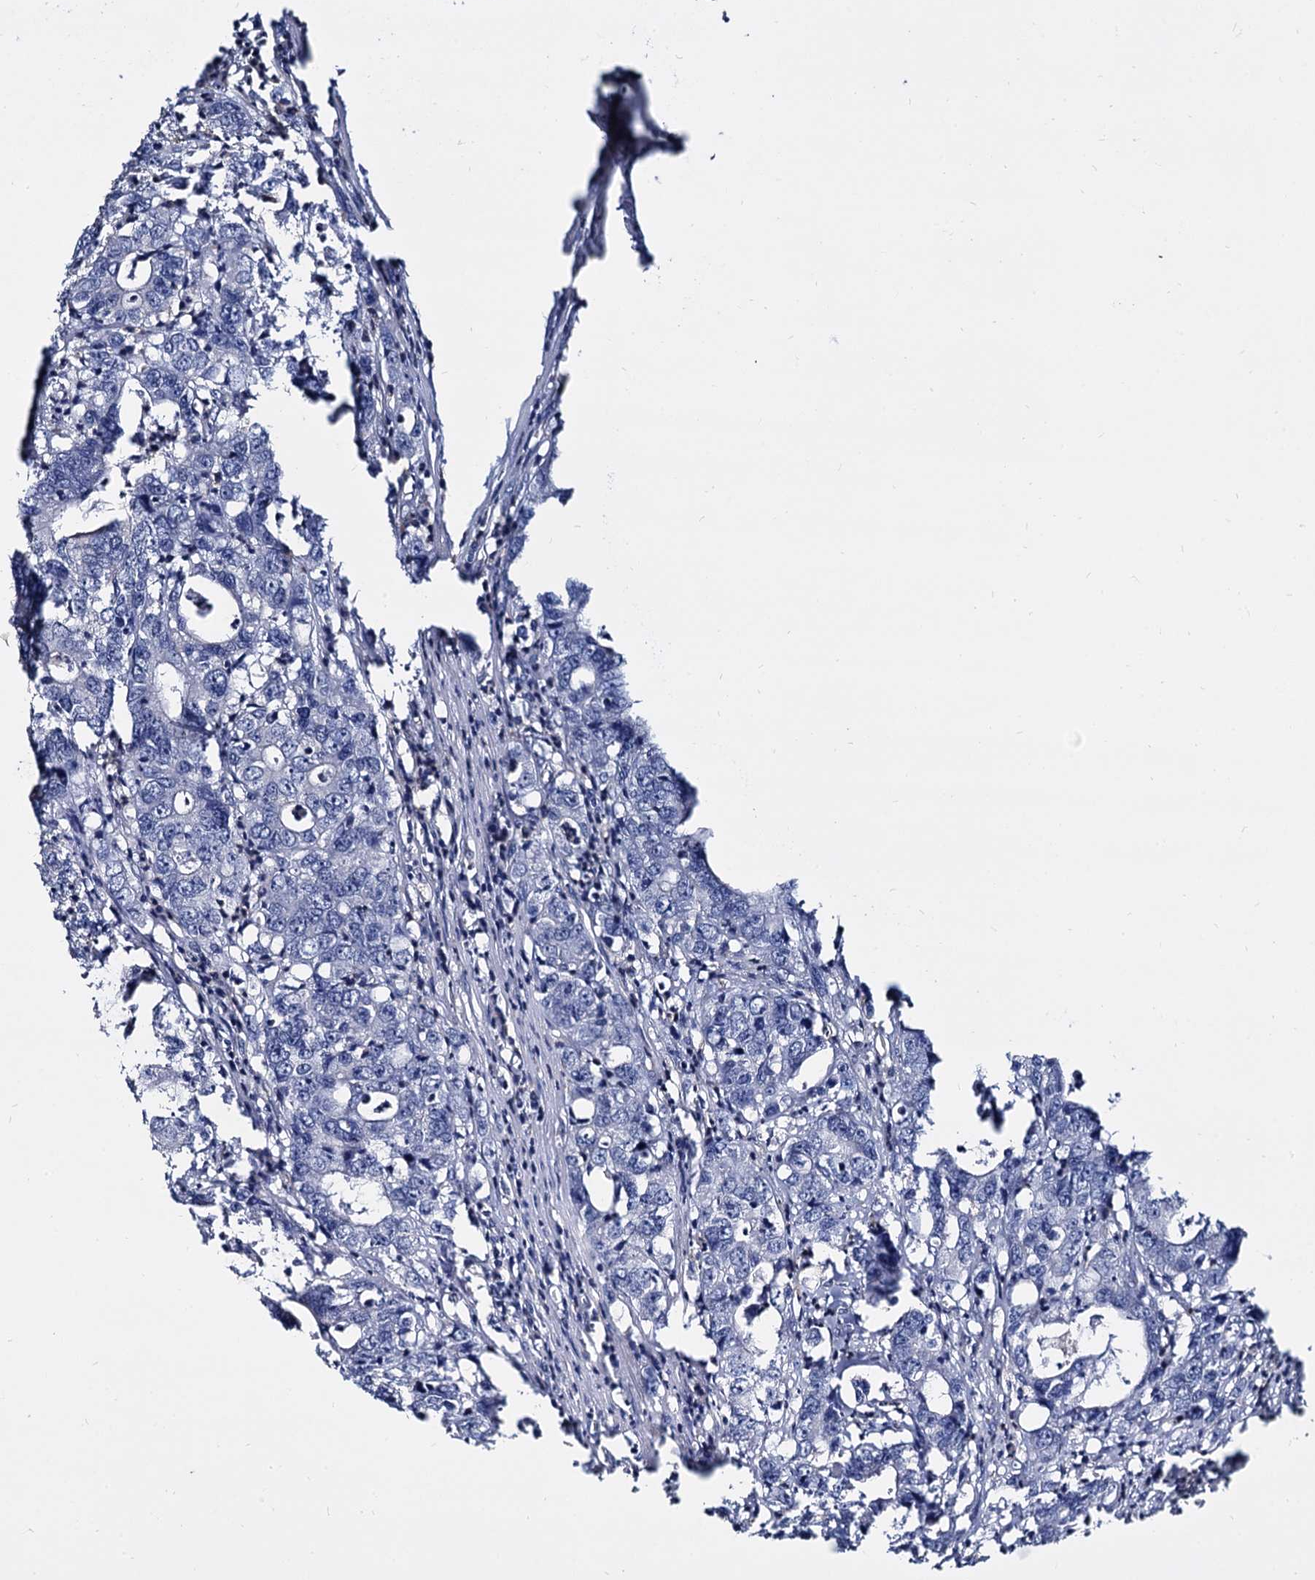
{"staining": {"intensity": "negative", "quantity": "none", "location": "none"}, "tissue": "colorectal cancer", "cell_type": "Tumor cells", "image_type": "cancer", "snomed": [{"axis": "morphology", "description": "Adenocarcinoma, NOS"}, {"axis": "topography", "description": "Colon"}], "caption": "An immunohistochemistry micrograph of adenocarcinoma (colorectal) is shown. There is no staining in tumor cells of adenocarcinoma (colorectal).", "gene": "ANKRD13A", "patient": {"sex": "female", "age": 75}}